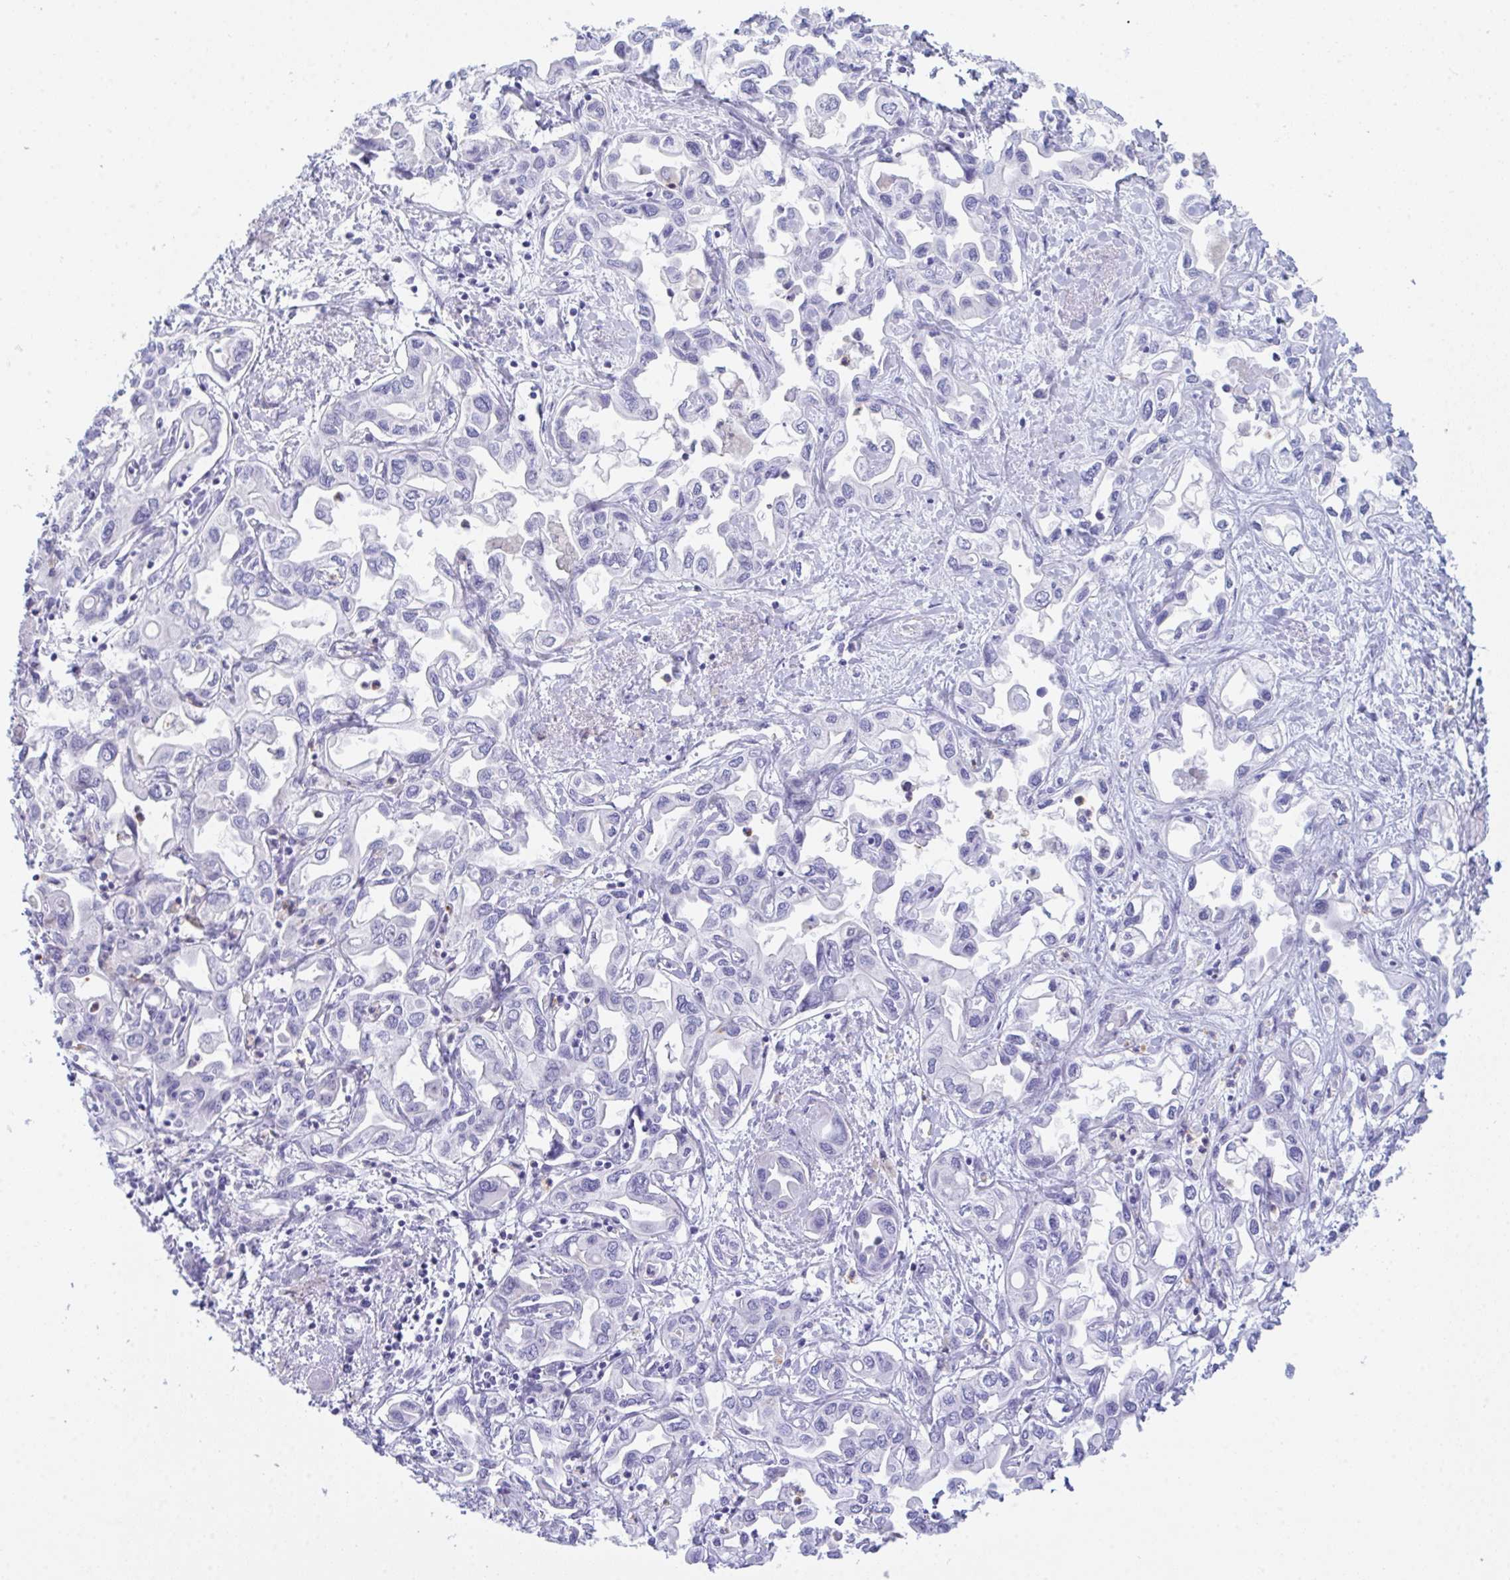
{"staining": {"intensity": "negative", "quantity": "none", "location": "none"}, "tissue": "liver cancer", "cell_type": "Tumor cells", "image_type": "cancer", "snomed": [{"axis": "morphology", "description": "Cholangiocarcinoma"}, {"axis": "topography", "description": "Liver"}], "caption": "Immunohistochemistry of human cholangiocarcinoma (liver) shows no positivity in tumor cells. (Stains: DAB (3,3'-diaminobenzidine) immunohistochemistry with hematoxylin counter stain, Microscopy: brightfield microscopy at high magnification).", "gene": "CEP170B", "patient": {"sex": "female", "age": 64}}